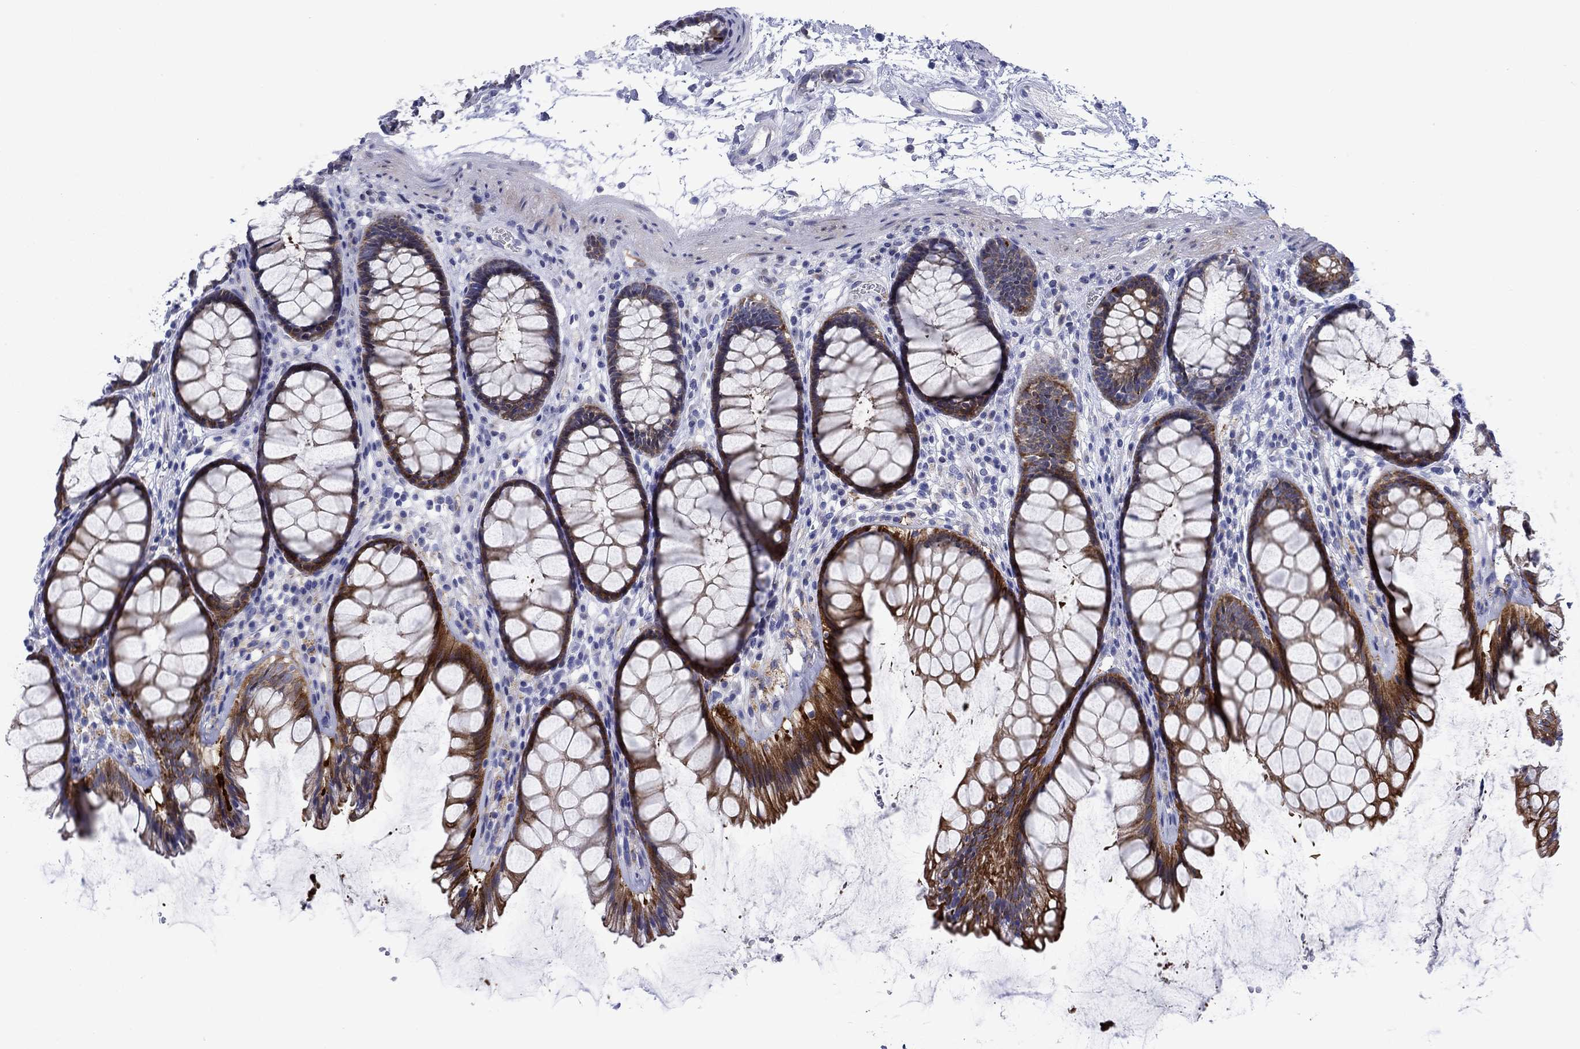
{"staining": {"intensity": "strong", "quantity": "<25%", "location": "cytoplasmic/membranous"}, "tissue": "rectum", "cell_type": "Glandular cells", "image_type": "normal", "snomed": [{"axis": "morphology", "description": "Normal tissue, NOS"}, {"axis": "topography", "description": "Rectum"}], "caption": "Unremarkable rectum reveals strong cytoplasmic/membranous staining in approximately <25% of glandular cells, visualized by immunohistochemistry.", "gene": "SVEP1", "patient": {"sex": "male", "age": 72}}